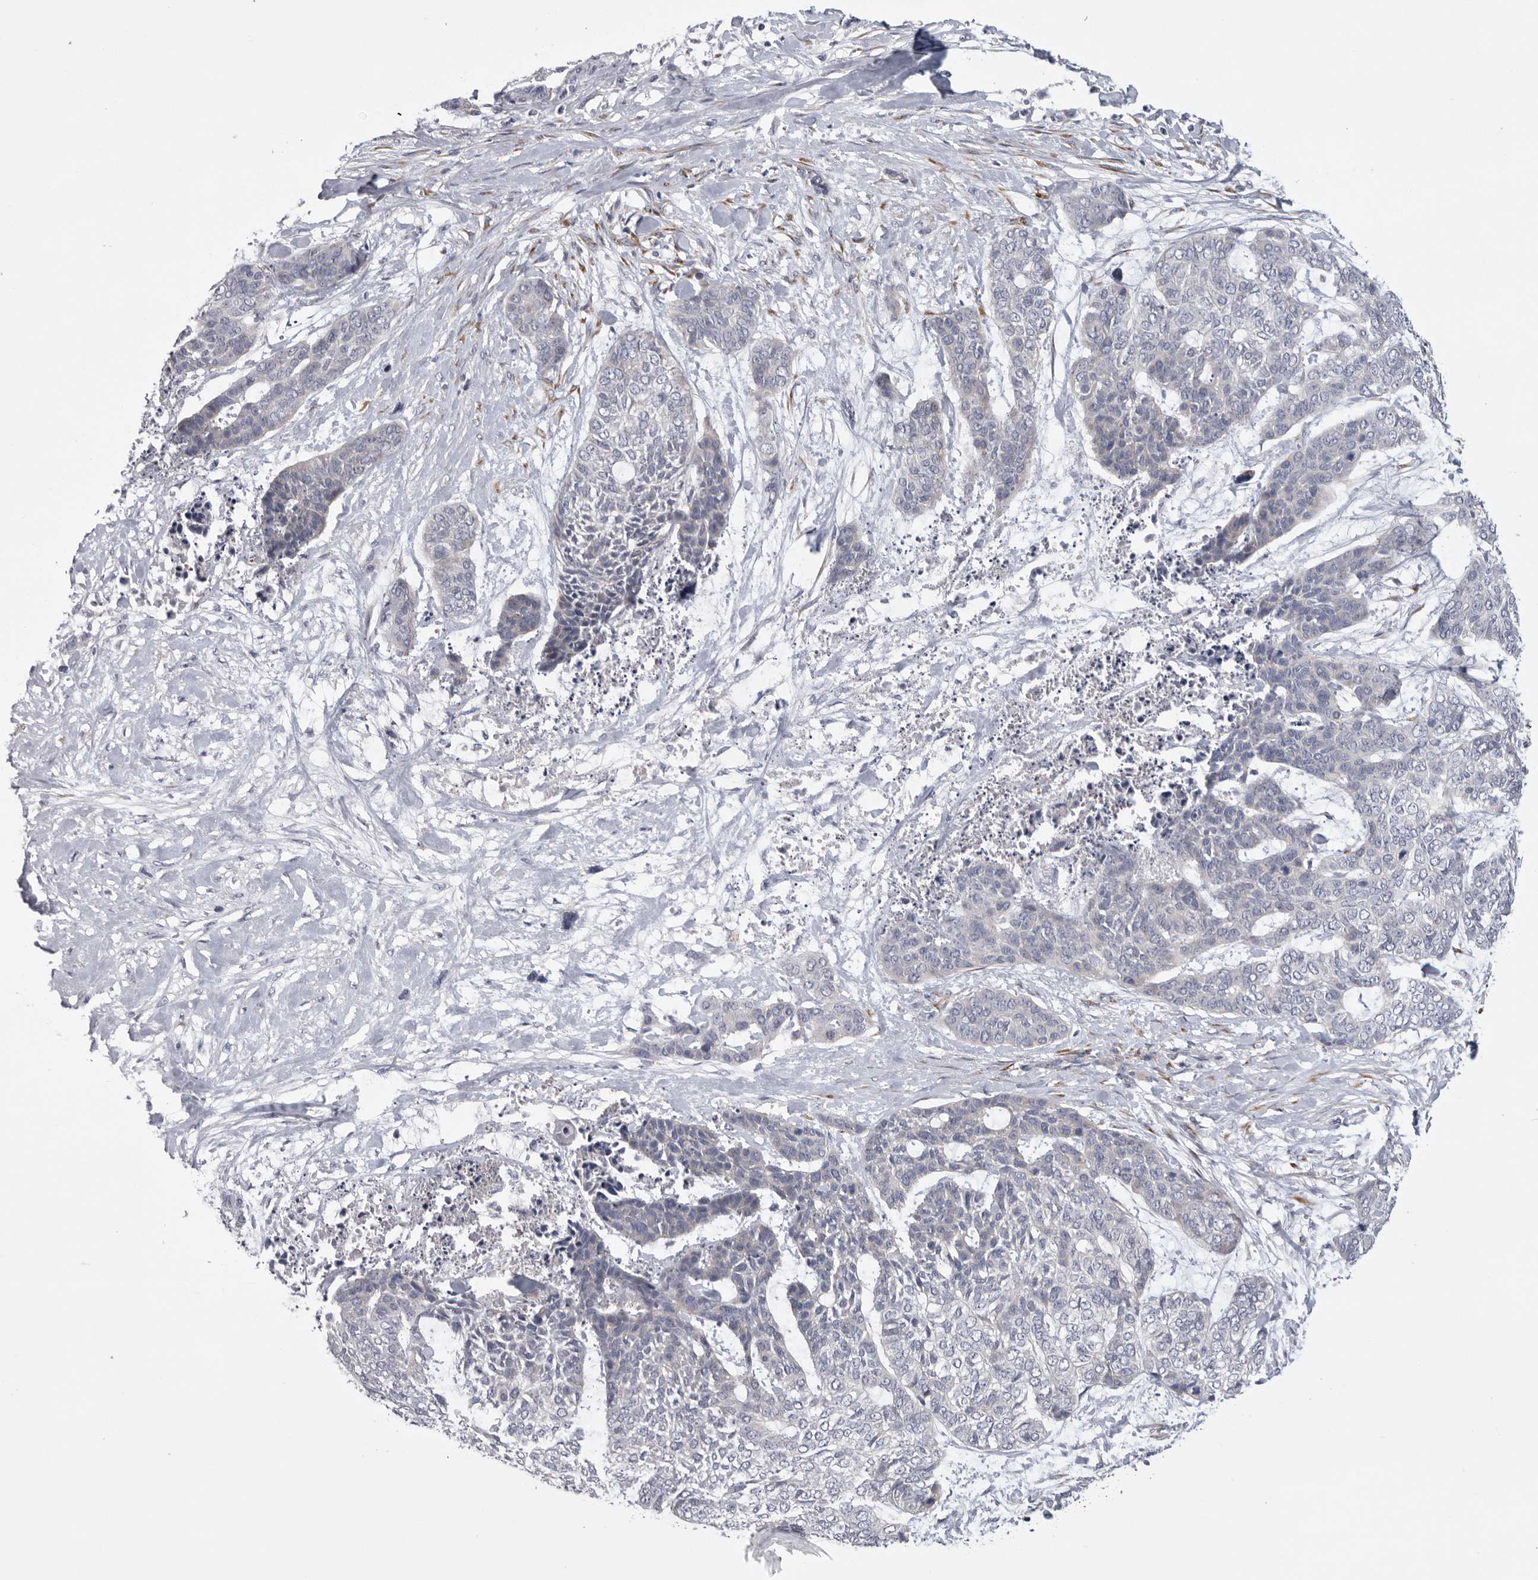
{"staining": {"intensity": "negative", "quantity": "none", "location": "none"}, "tissue": "skin cancer", "cell_type": "Tumor cells", "image_type": "cancer", "snomed": [{"axis": "morphology", "description": "Basal cell carcinoma"}, {"axis": "topography", "description": "Skin"}], "caption": "The image demonstrates no staining of tumor cells in skin cancer (basal cell carcinoma).", "gene": "USP24", "patient": {"sex": "female", "age": 64}}